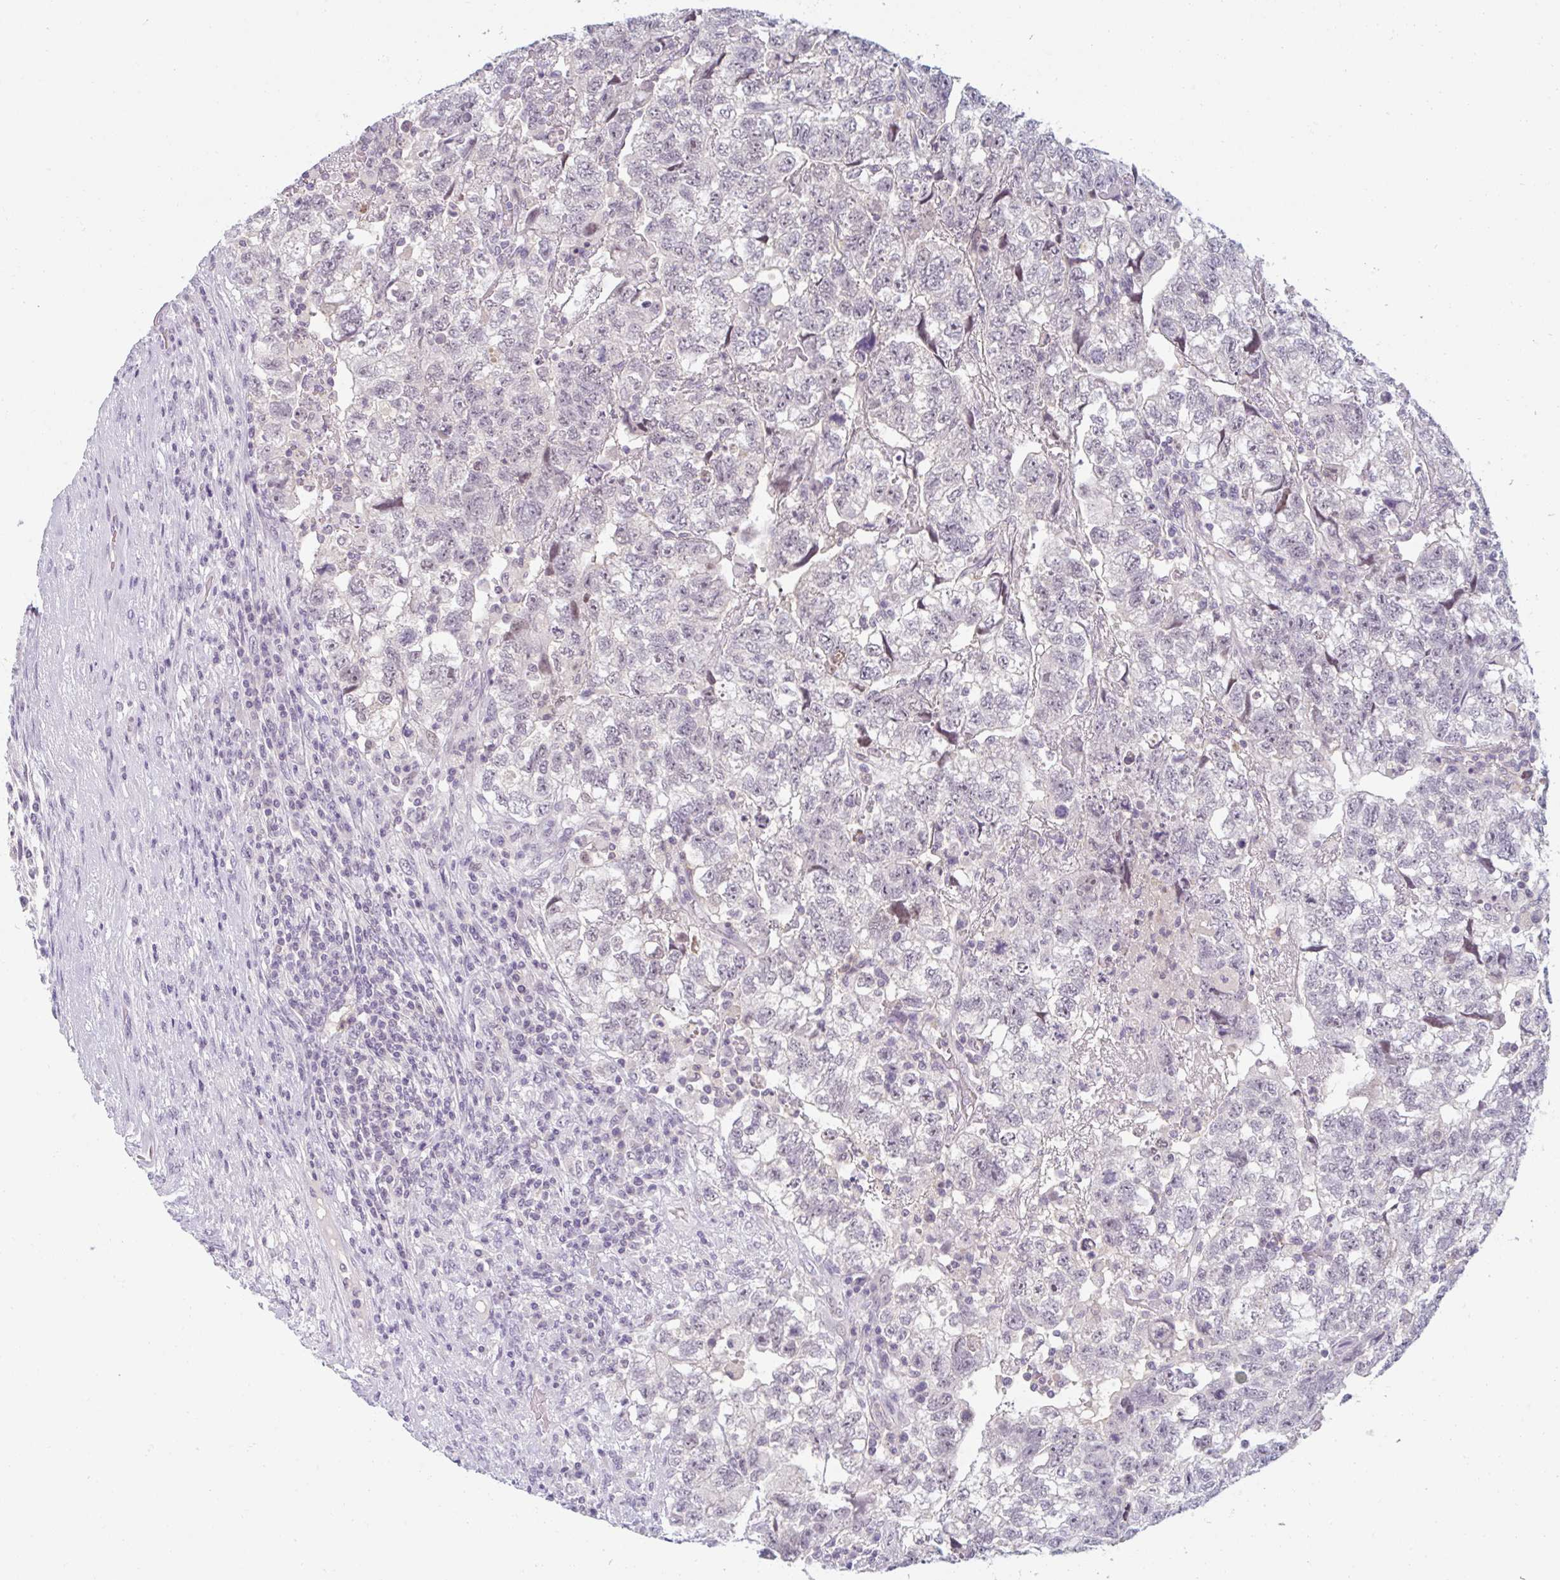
{"staining": {"intensity": "negative", "quantity": "none", "location": "none"}, "tissue": "testis cancer", "cell_type": "Tumor cells", "image_type": "cancer", "snomed": [{"axis": "morphology", "description": "Normal tissue, NOS"}, {"axis": "morphology", "description": "Carcinoma, Embryonal, NOS"}, {"axis": "topography", "description": "Testis"}], "caption": "IHC of testis cancer (embryonal carcinoma) demonstrates no positivity in tumor cells.", "gene": "PPFIA4", "patient": {"sex": "male", "age": 36}}